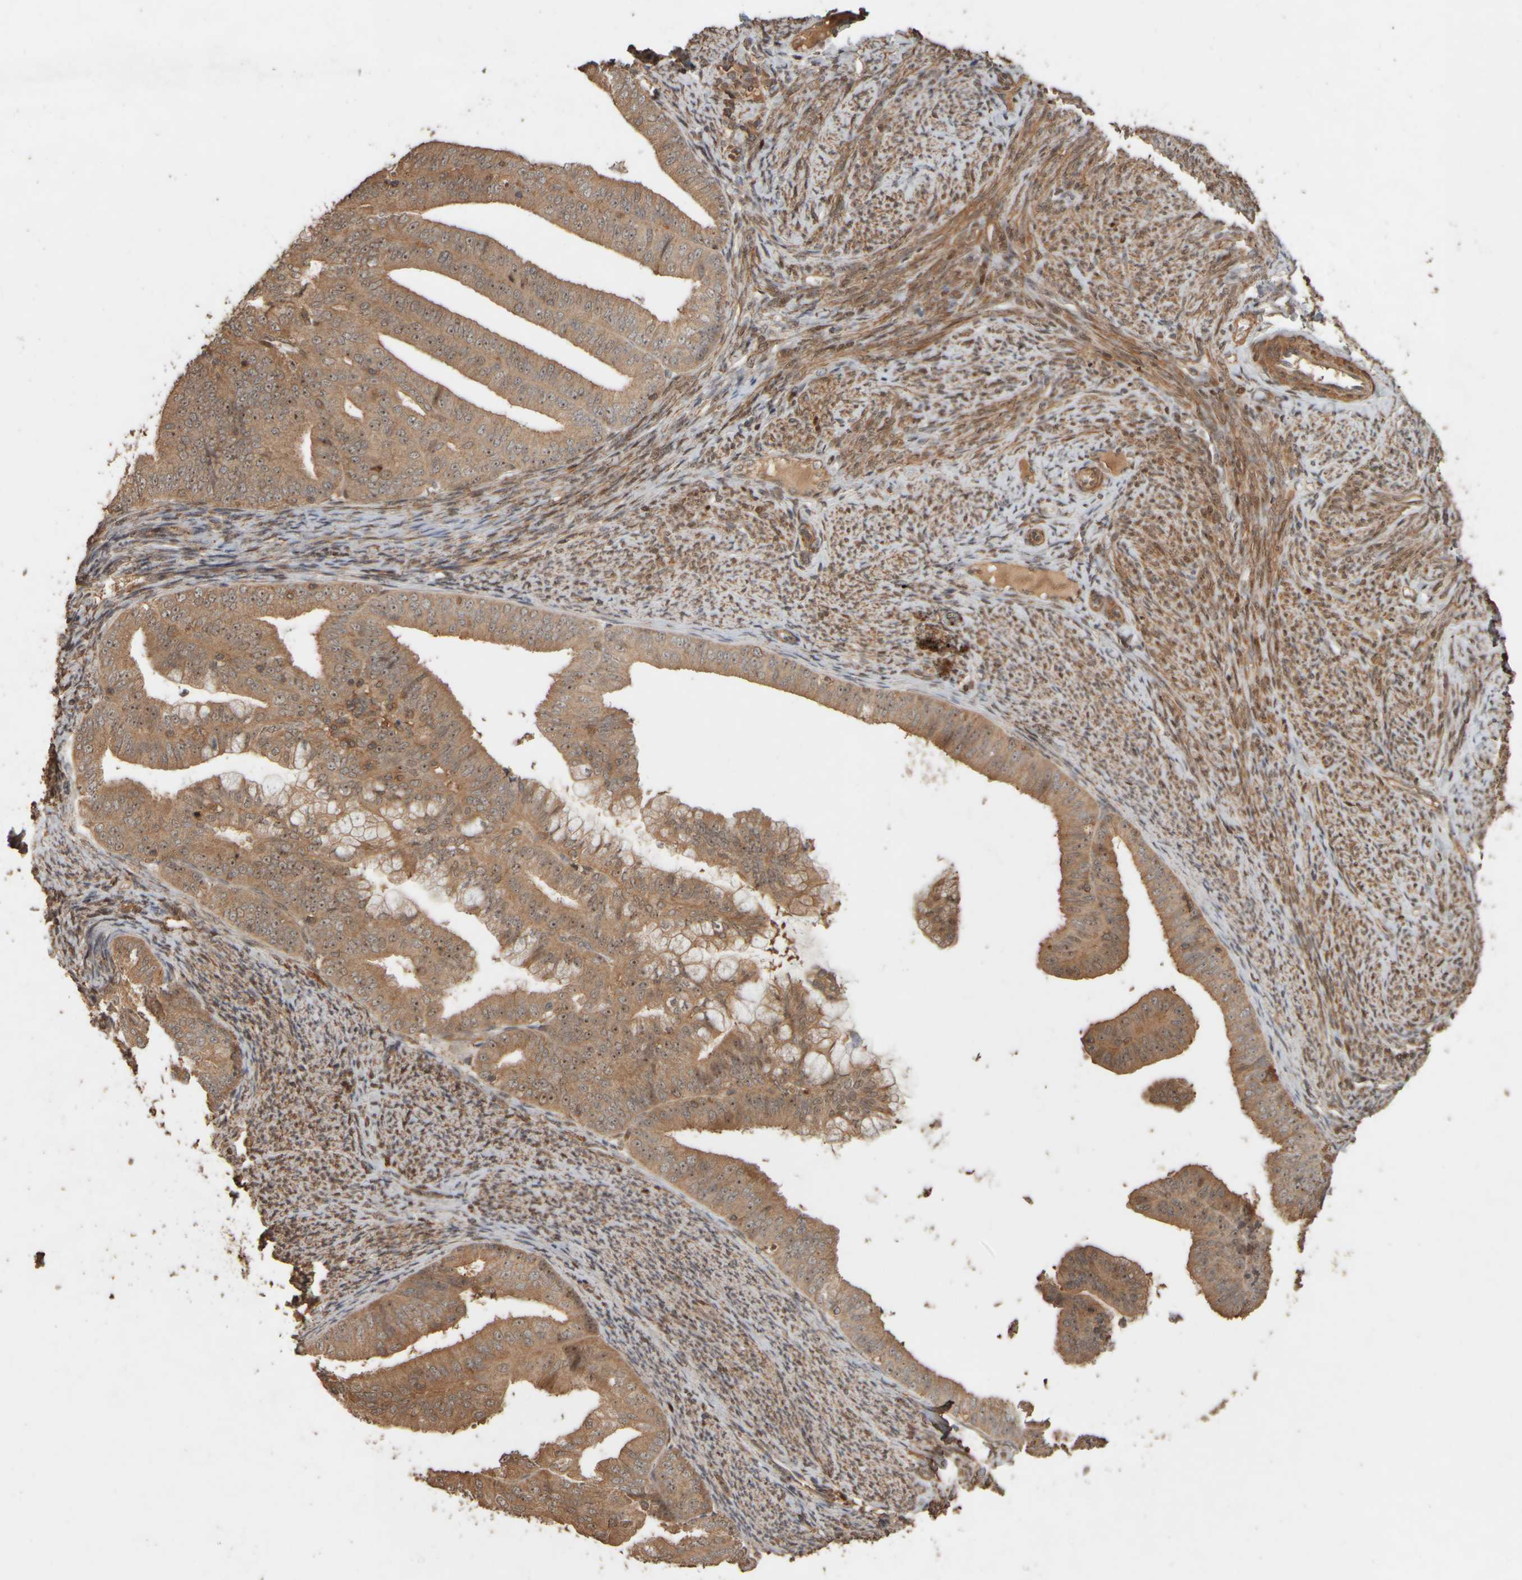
{"staining": {"intensity": "moderate", "quantity": ">75%", "location": "cytoplasmic/membranous,nuclear"}, "tissue": "endometrial cancer", "cell_type": "Tumor cells", "image_type": "cancer", "snomed": [{"axis": "morphology", "description": "Adenocarcinoma, NOS"}, {"axis": "topography", "description": "Endometrium"}], "caption": "IHC micrograph of human adenocarcinoma (endometrial) stained for a protein (brown), which reveals medium levels of moderate cytoplasmic/membranous and nuclear staining in about >75% of tumor cells.", "gene": "SPHK1", "patient": {"sex": "female", "age": 63}}